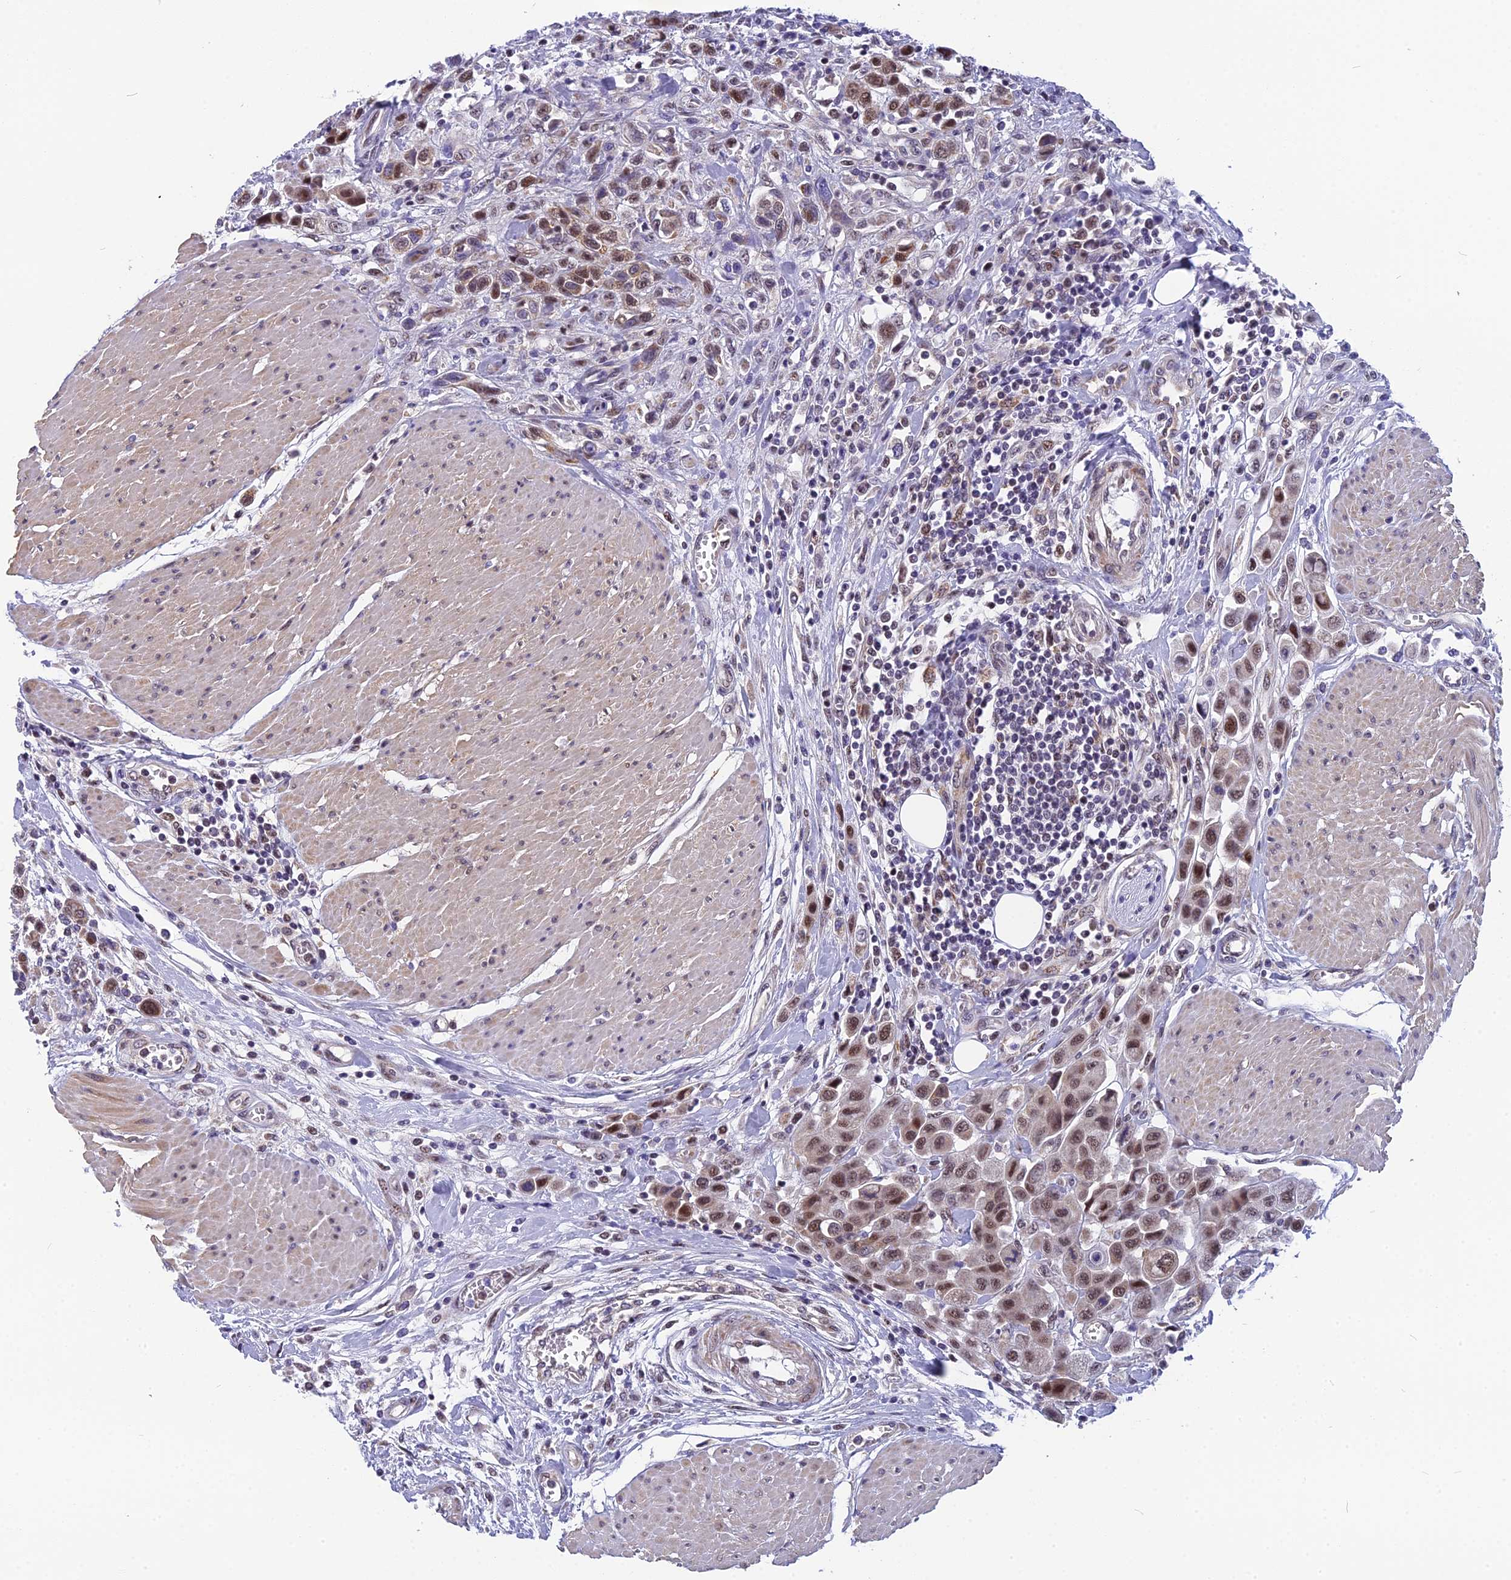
{"staining": {"intensity": "moderate", "quantity": ">75%", "location": "nuclear"}, "tissue": "urothelial cancer", "cell_type": "Tumor cells", "image_type": "cancer", "snomed": [{"axis": "morphology", "description": "Urothelial carcinoma, High grade"}, {"axis": "topography", "description": "Urinary bladder"}], "caption": "DAB (3,3'-diaminobenzidine) immunohistochemical staining of human urothelial carcinoma (high-grade) reveals moderate nuclear protein staining in approximately >75% of tumor cells. Nuclei are stained in blue.", "gene": "CMC1", "patient": {"sex": "male", "age": 50}}